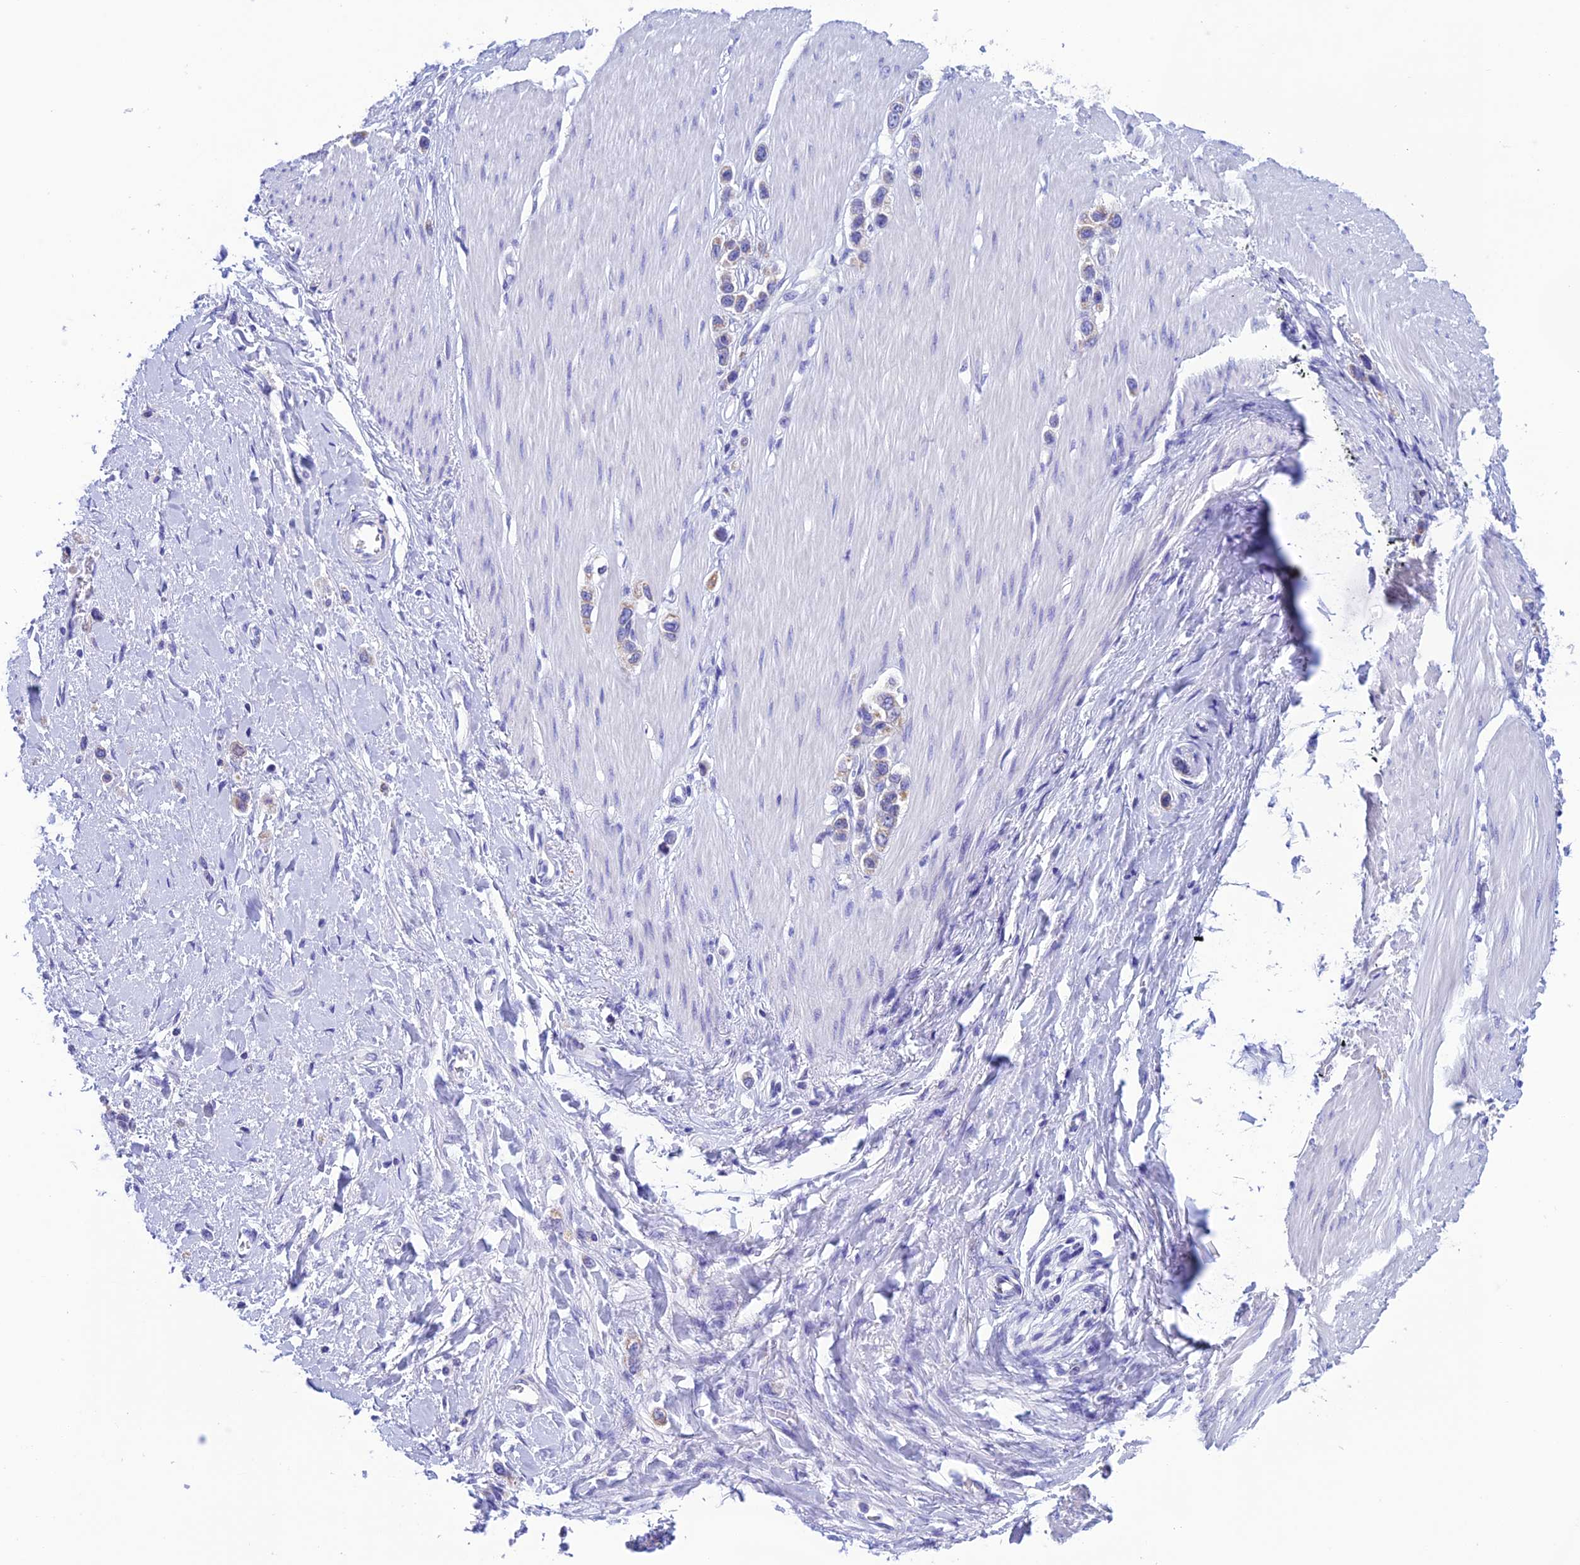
{"staining": {"intensity": "weak", "quantity": "<25%", "location": "cytoplasmic/membranous"}, "tissue": "stomach cancer", "cell_type": "Tumor cells", "image_type": "cancer", "snomed": [{"axis": "morphology", "description": "Adenocarcinoma, NOS"}, {"axis": "topography", "description": "Stomach"}], "caption": "Image shows no significant protein expression in tumor cells of stomach adenocarcinoma. (DAB (3,3'-diaminobenzidine) immunohistochemistry with hematoxylin counter stain).", "gene": "NXPE4", "patient": {"sex": "female", "age": 65}}